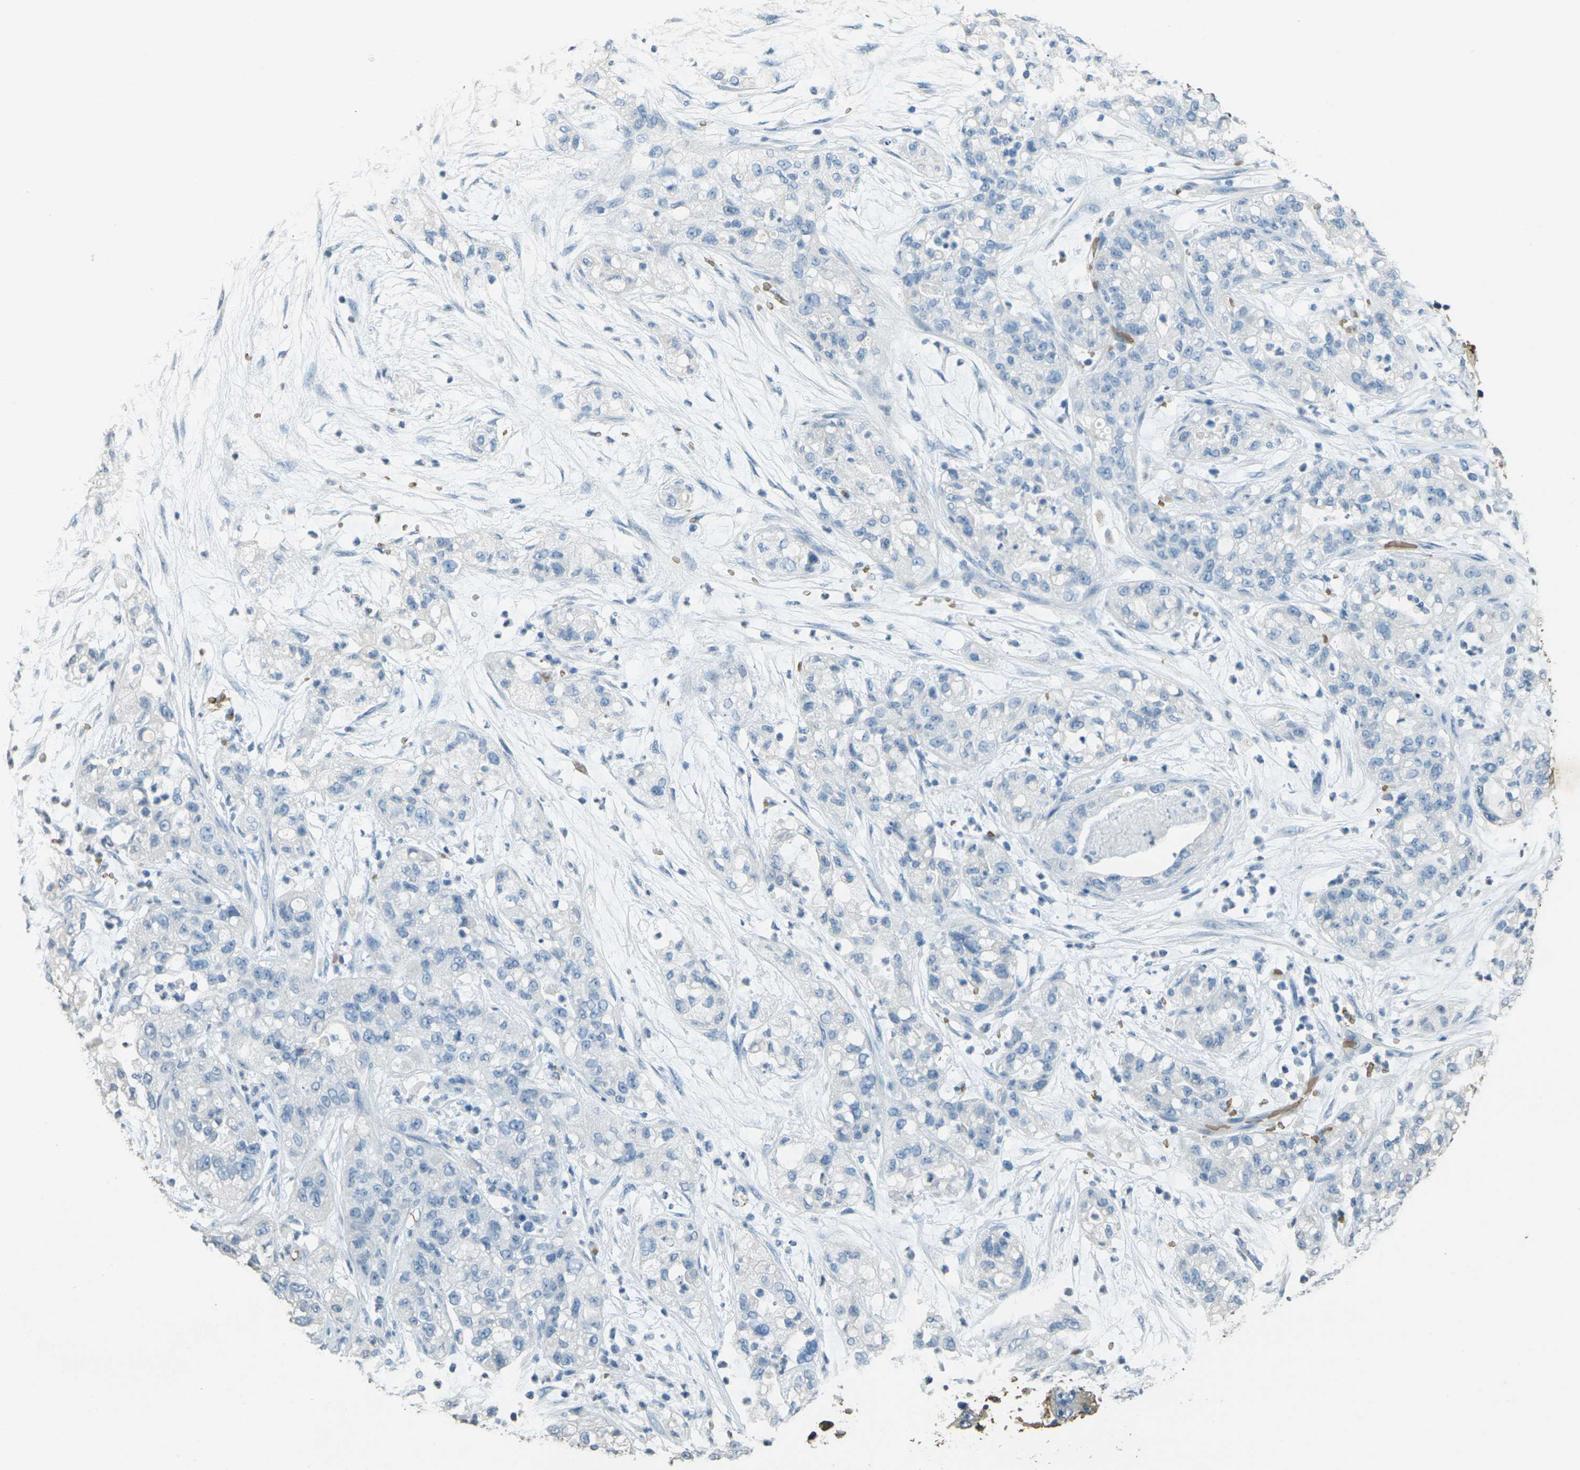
{"staining": {"intensity": "negative", "quantity": "none", "location": "none"}, "tissue": "pancreatic cancer", "cell_type": "Tumor cells", "image_type": "cancer", "snomed": [{"axis": "morphology", "description": "Adenocarcinoma, NOS"}, {"axis": "topography", "description": "Pancreas"}], "caption": "Protein analysis of adenocarcinoma (pancreatic) shows no significant expression in tumor cells. Nuclei are stained in blue.", "gene": "HBB", "patient": {"sex": "female", "age": 78}}